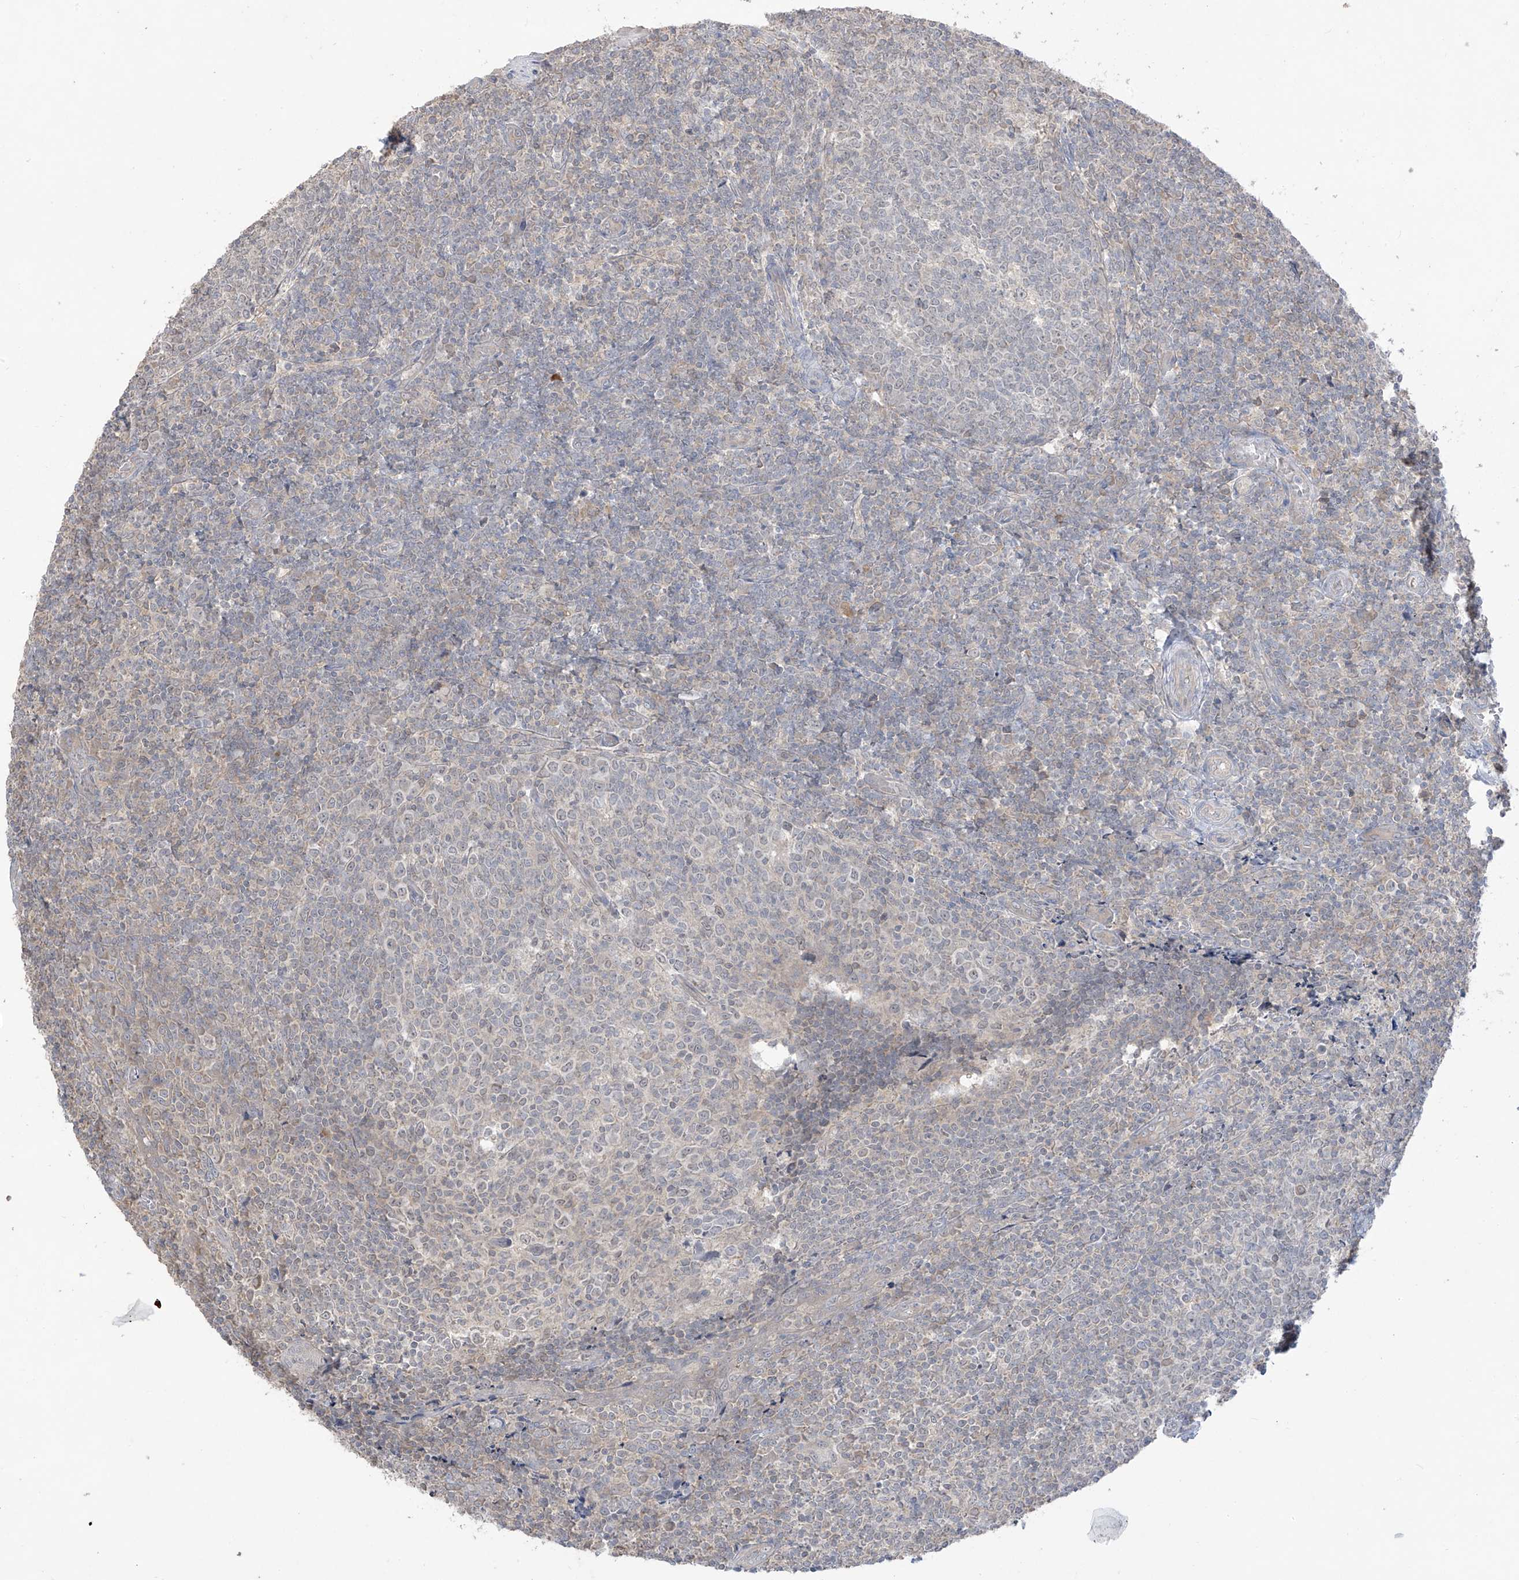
{"staining": {"intensity": "negative", "quantity": "none", "location": "none"}, "tissue": "tonsil", "cell_type": "Germinal center cells", "image_type": "normal", "snomed": [{"axis": "morphology", "description": "Normal tissue, NOS"}, {"axis": "topography", "description": "Tonsil"}], "caption": "Tonsil stained for a protein using immunohistochemistry exhibits no staining germinal center cells.", "gene": "ANGEL2", "patient": {"sex": "female", "age": 19}}